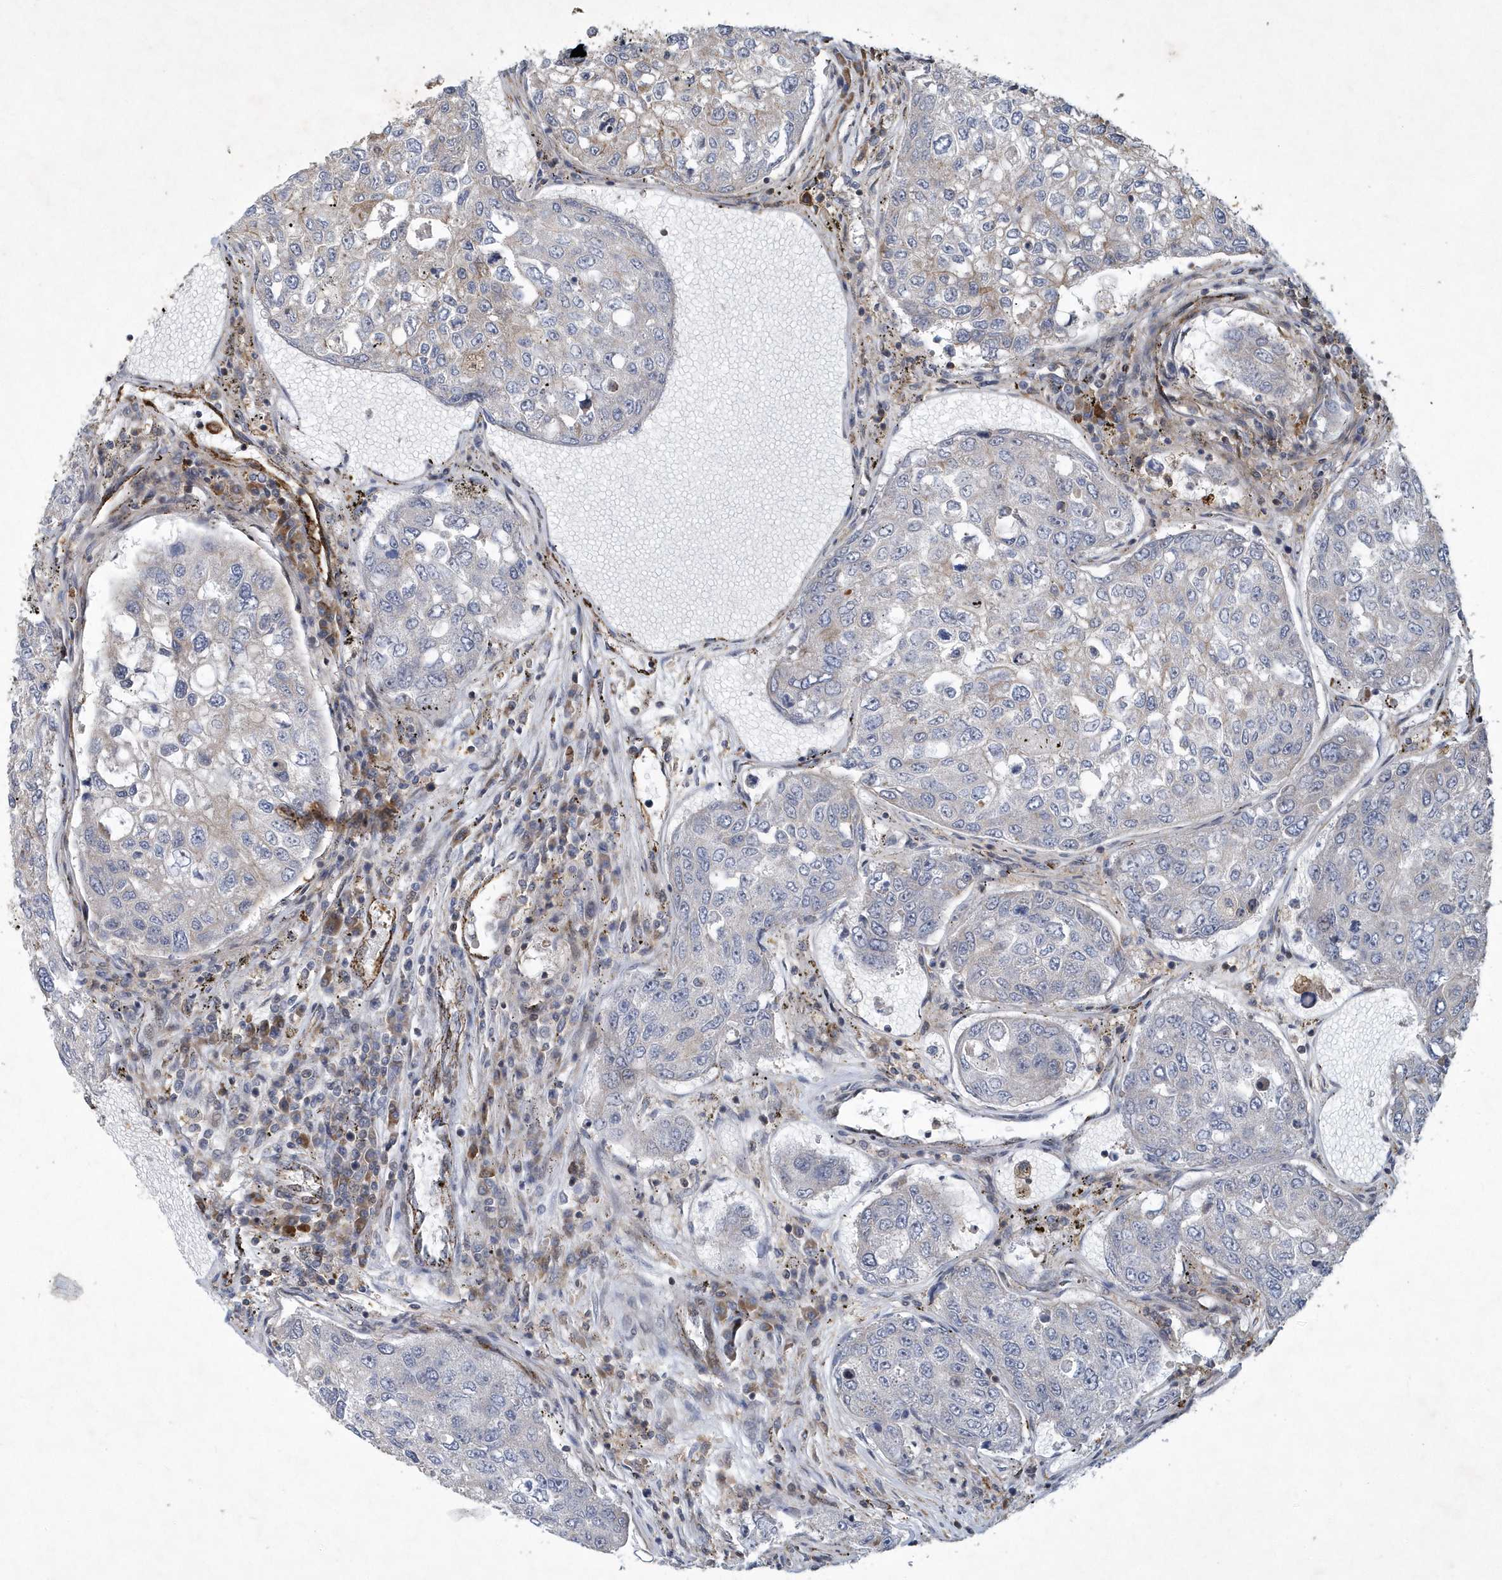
{"staining": {"intensity": "negative", "quantity": "none", "location": "none"}, "tissue": "urothelial cancer", "cell_type": "Tumor cells", "image_type": "cancer", "snomed": [{"axis": "morphology", "description": "Urothelial carcinoma, High grade"}, {"axis": "topography", "description": "Lymph node"}, {"axis": "topography", "description": "Urinary bladder"}], "caption": "The micrograph shows no significant positivity in tumor cells of urothelial carcinoma (high-grade).", "gene": "N4BP2", "patient": {"sex": "male", "age": 51}}